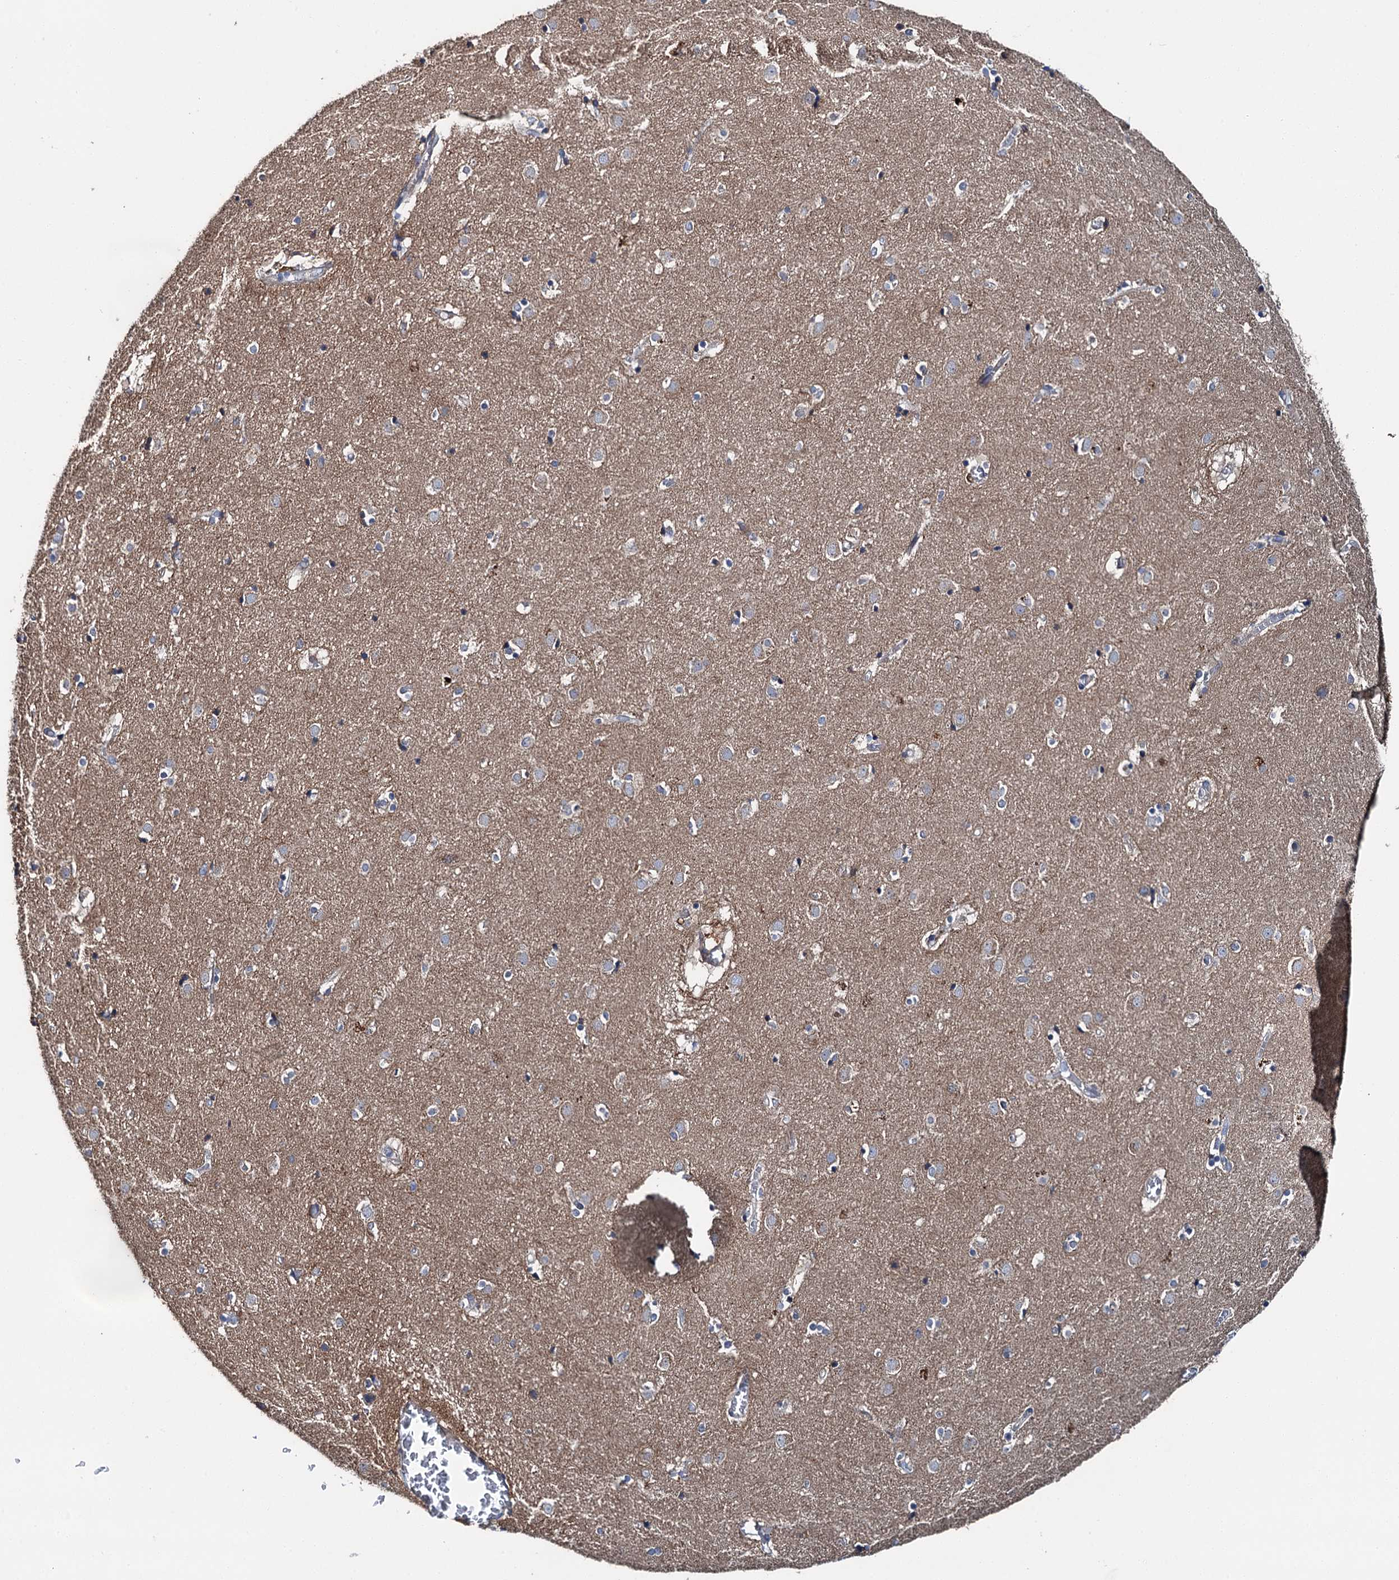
{"staining": {"intensity": "weak", "quantity": "25%-75%", "location": "cytoplasmic/membranous"}, "tissue": "caudate", "cell_type": "Glial cells", "image_type": "normal", "snomed": [{"axis": "morphology", "description": "Normal tissue, NOS"}, {"axis": "topography", "description": "Lateral ventricle wall"}], "caption": "Glial cells demonstrate weak cytoplasmic/membranous expression in about 25%-75% of cells in unremarkable caudate. (Stains: DAB (3,3'-diaminobenzidine) in brown, nuclei in blue, Microscopy: brightfield microscopy at high magnification).", "gene": "SLC22A25", "patient": {"sex": "male", "age": 70}}